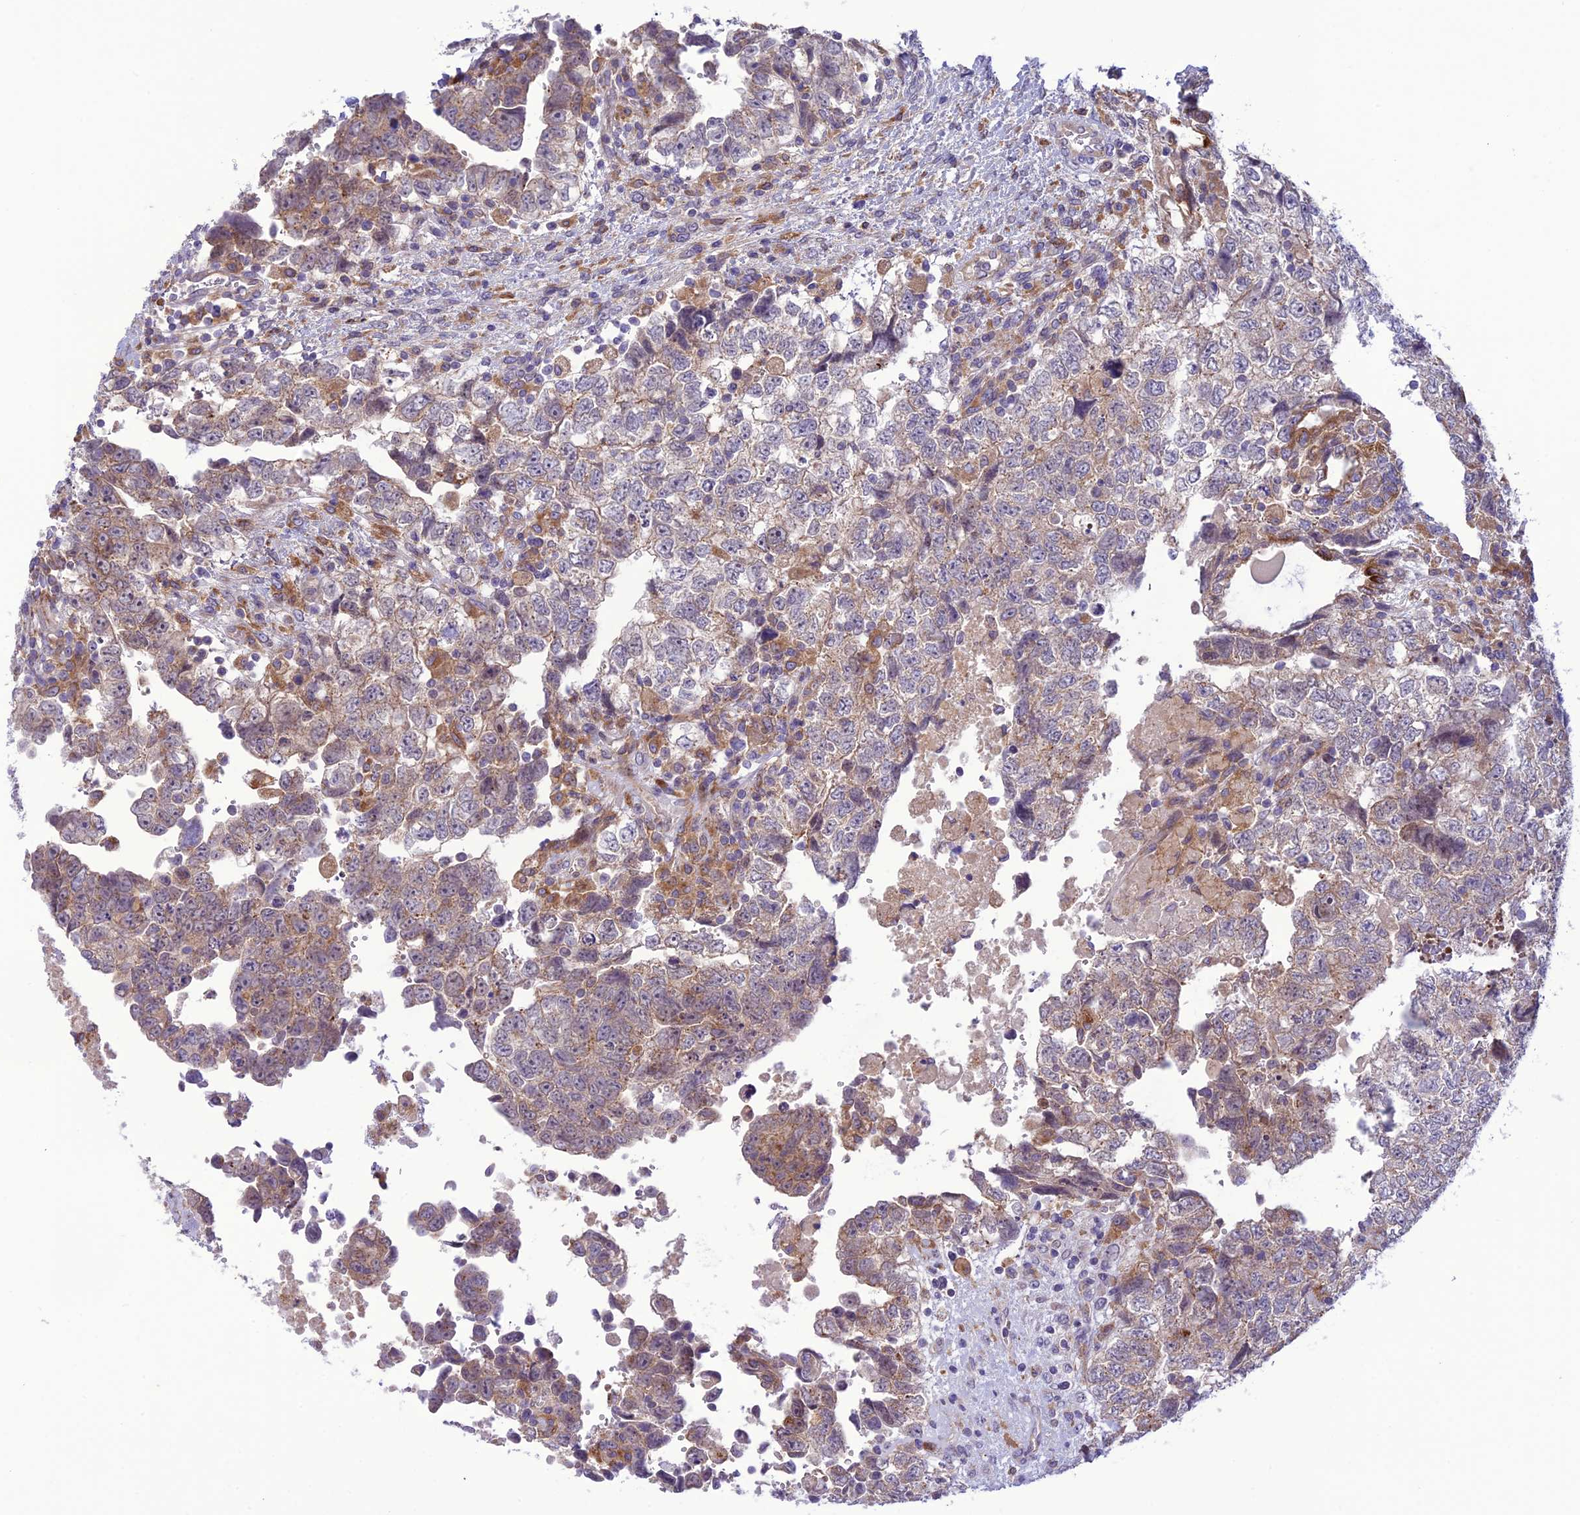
{"staining": {"intensity": "weak", "quantity": "25%-75%", "location": "cytoplasmic/membranous"}, "tissue": "testis cancer", "cell_type": "Tumor cells", "image_type": "cancer", "snomed": [{"axis": "morphology", "description": "Carcinoma, Embryonal, NOS"}, {"axis": "topography", "description": "Testis"}], "caption": "Protein staining by IHC reveals weak cytoplasmic/membranous positivity in approximately 25%-75% of tumor cells in testis embryonal carcinoma.", "gene": "JMY", "patient": {"sex": "male", "age": 37}}